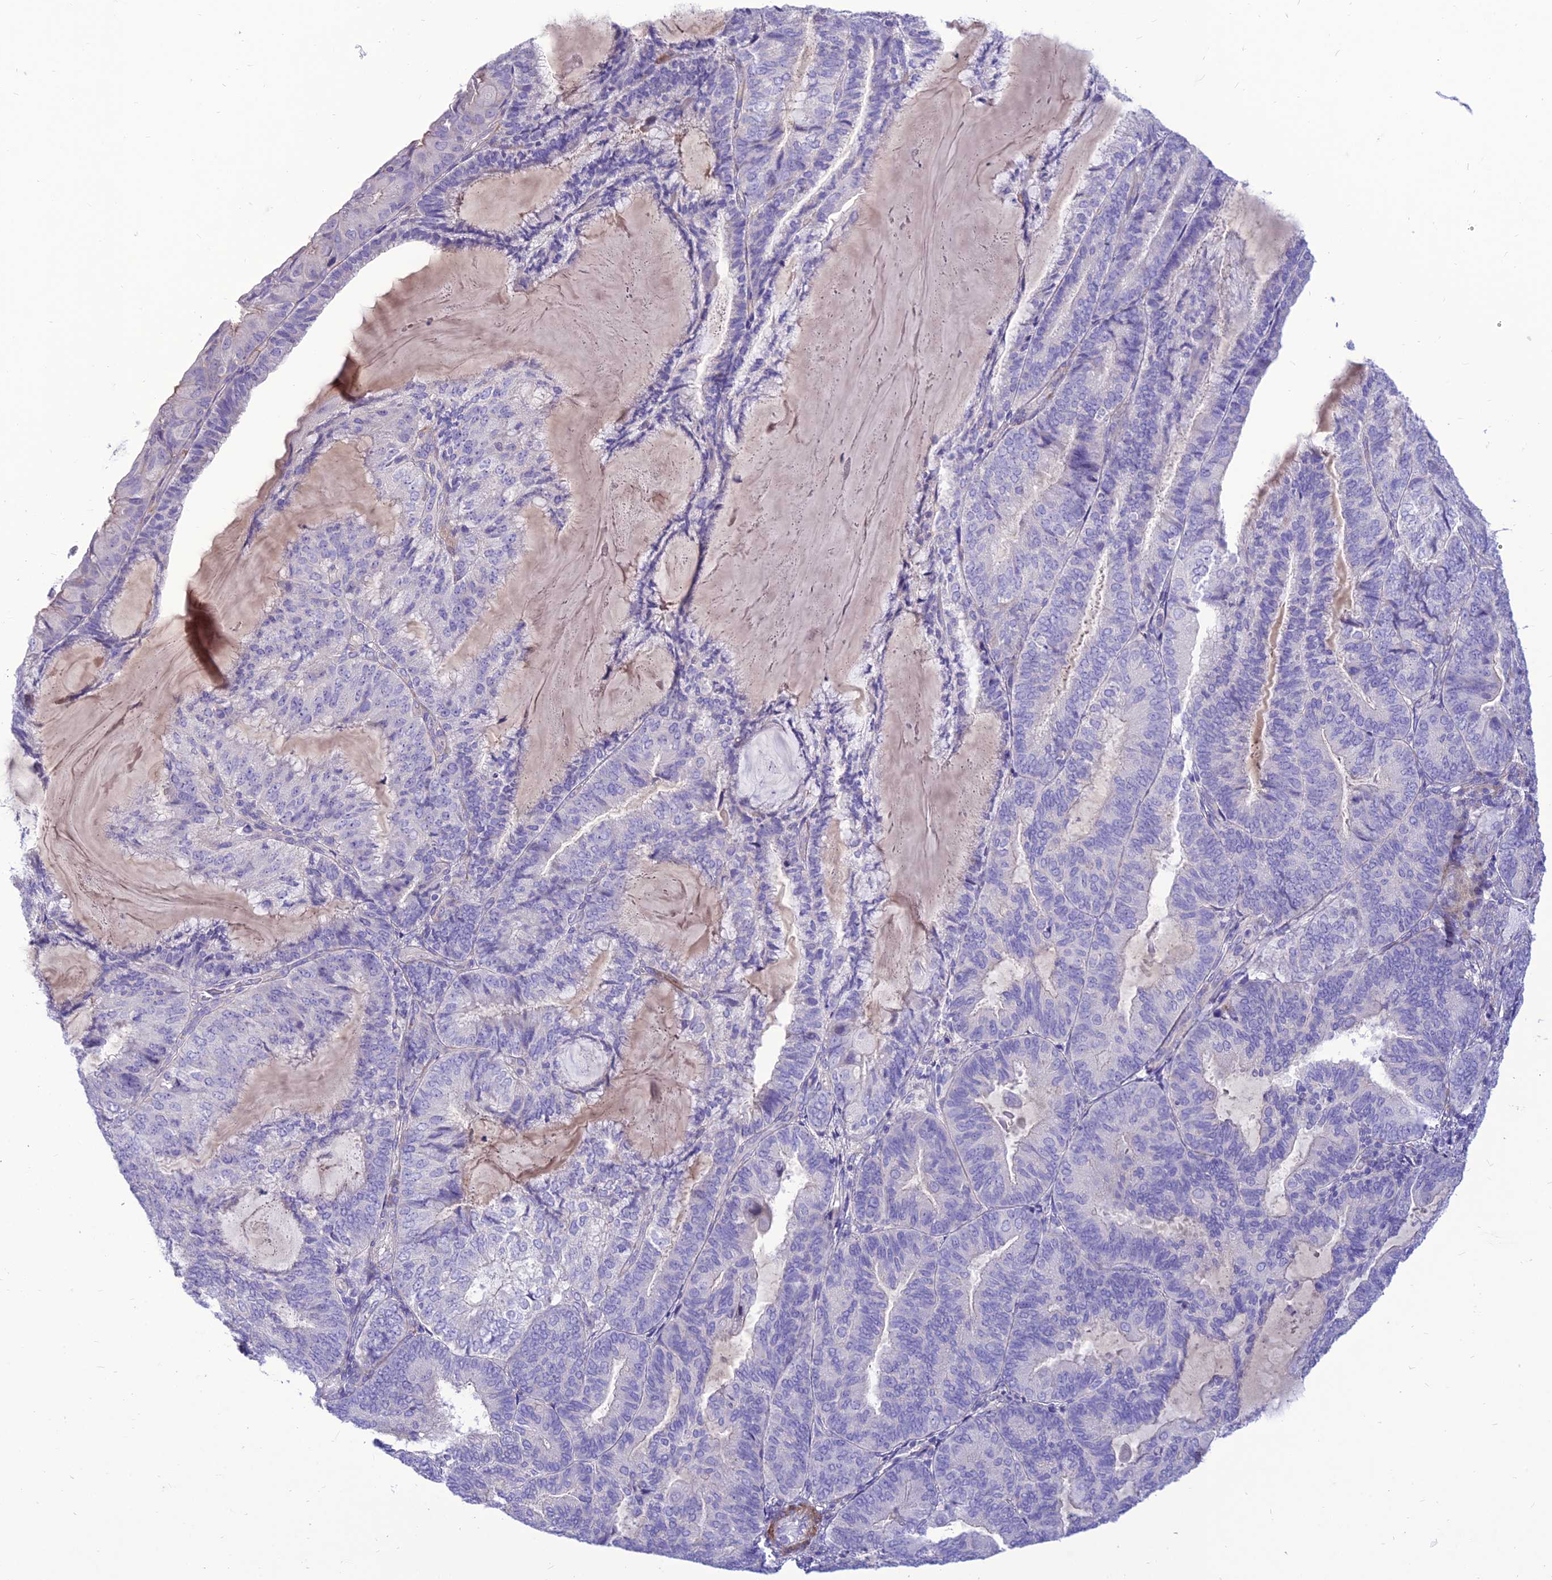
{"staining": {"intensity": "negative", "quantity": "none", "location": "none"}, "tissue": "endometrial cancer", "cell_type": "Tumor cells", "image_type": "cancer", "snomed": [{"axis": "morphology", "description": "Adenocarcinoma, NOS"}, {"axis": "topography", "description": "Endometrium"}], "caption": "The IHC histopathology image has no significant staining in tumor cells of endometrial cancer tissue. The staining was performed using DAB (3,3'-diaminobenzidine) to visualize the protein expression in brown, while the nuclei were stained in blue with hematoxylin (Magnification: 20x).", "gene": "TEKT3", "patient": {"sex": "female", "age": 81}}